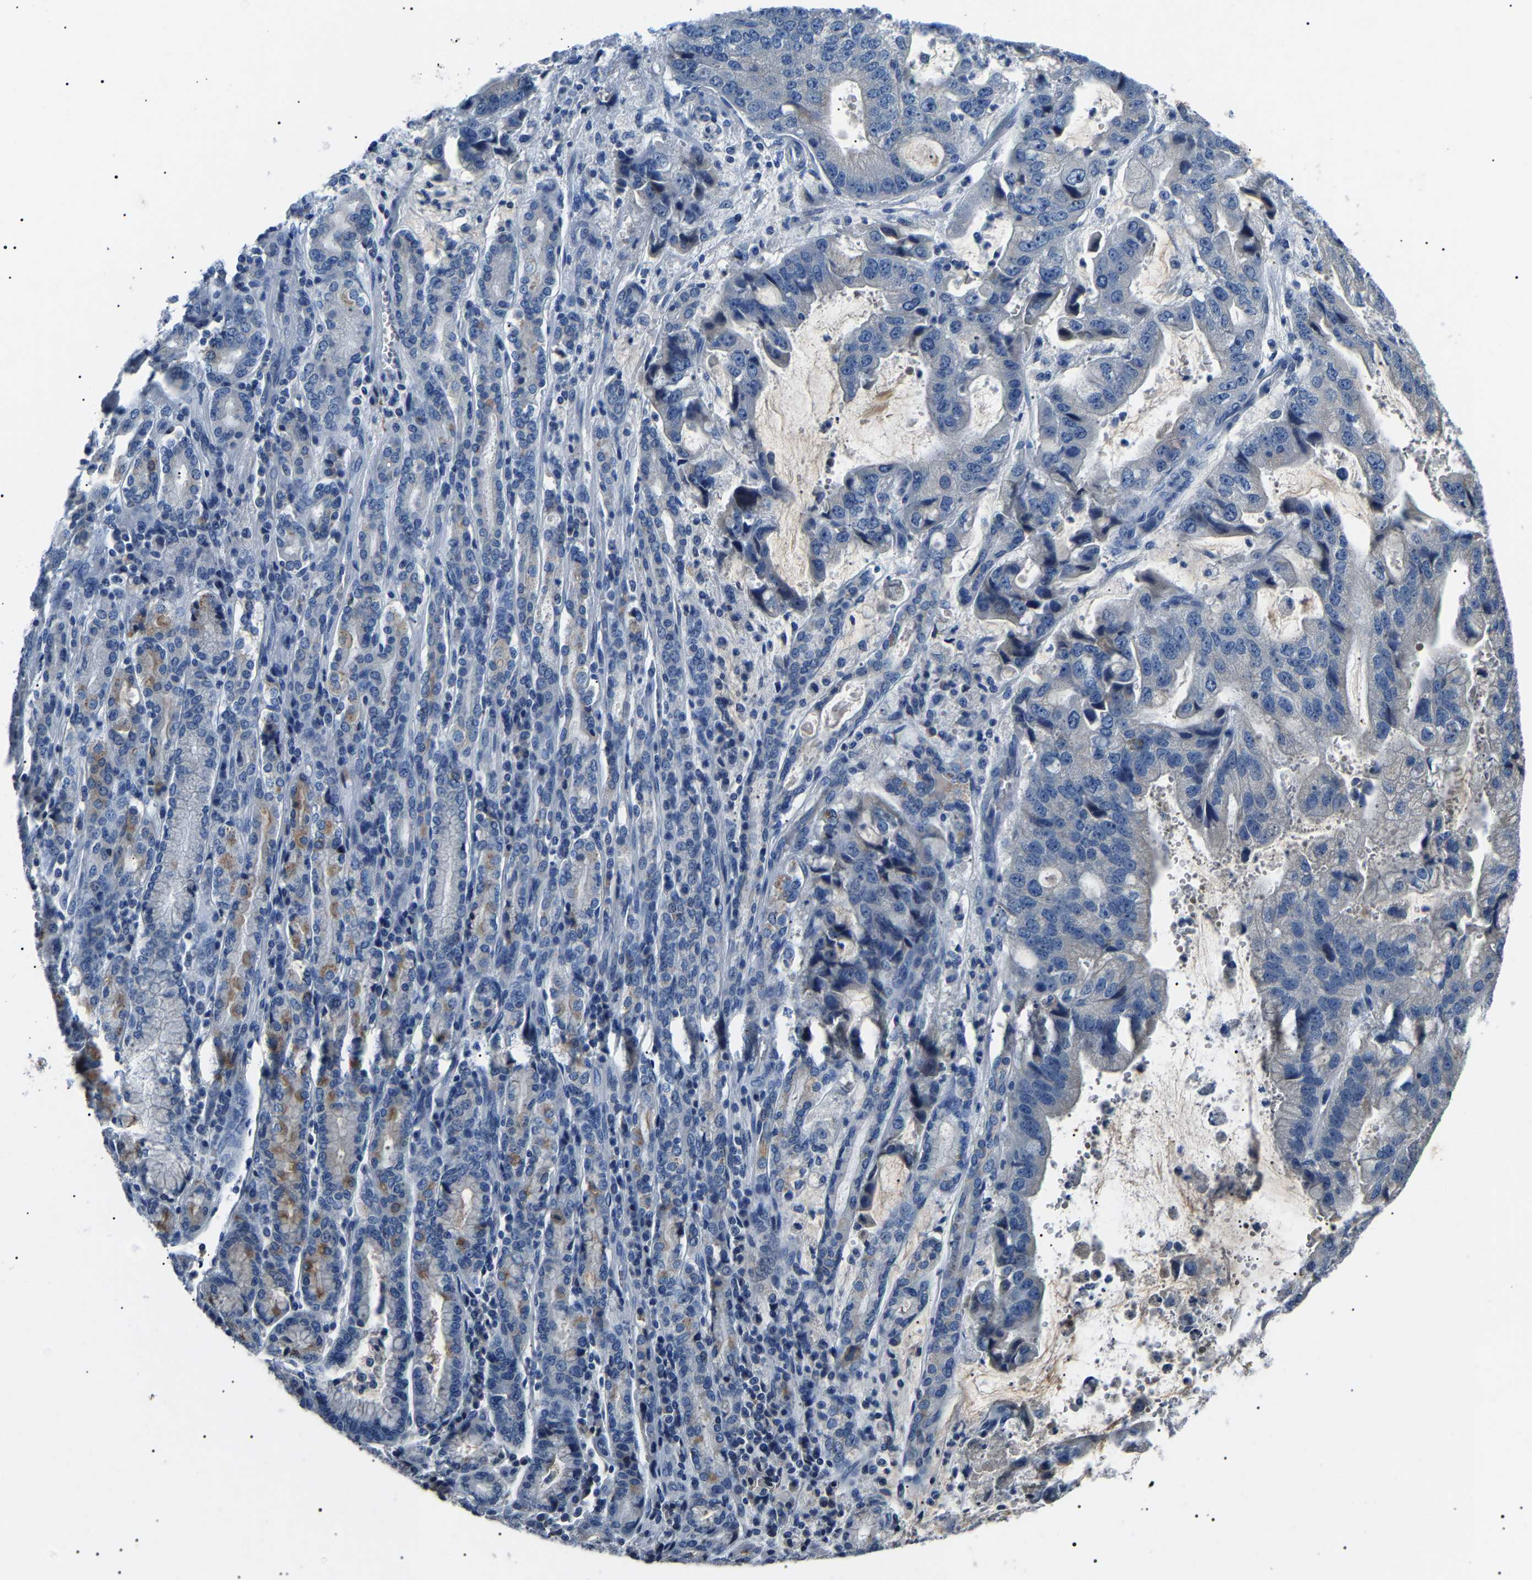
{"staining": {"intensity": "negative", "quantity": "none", "location": "none"}, "tissue": "stomach cancer", "cell_type": "Tumor cells", "image_type": "cancer", "snomed": [{"axis": "morphology", "description": "Normal tissue, NOS"}, {"axis": "morphology", "description": "Adenocarcinoma, NOS"}, {"axis": "topography", "description": "Stomach"}], "caption": "Human stomach cancer stained for a protein using immunohistochemistry displays no positivity in tumor cells.", "gene": "KLK15", "patient": {"sex": "male", "age": 62}}